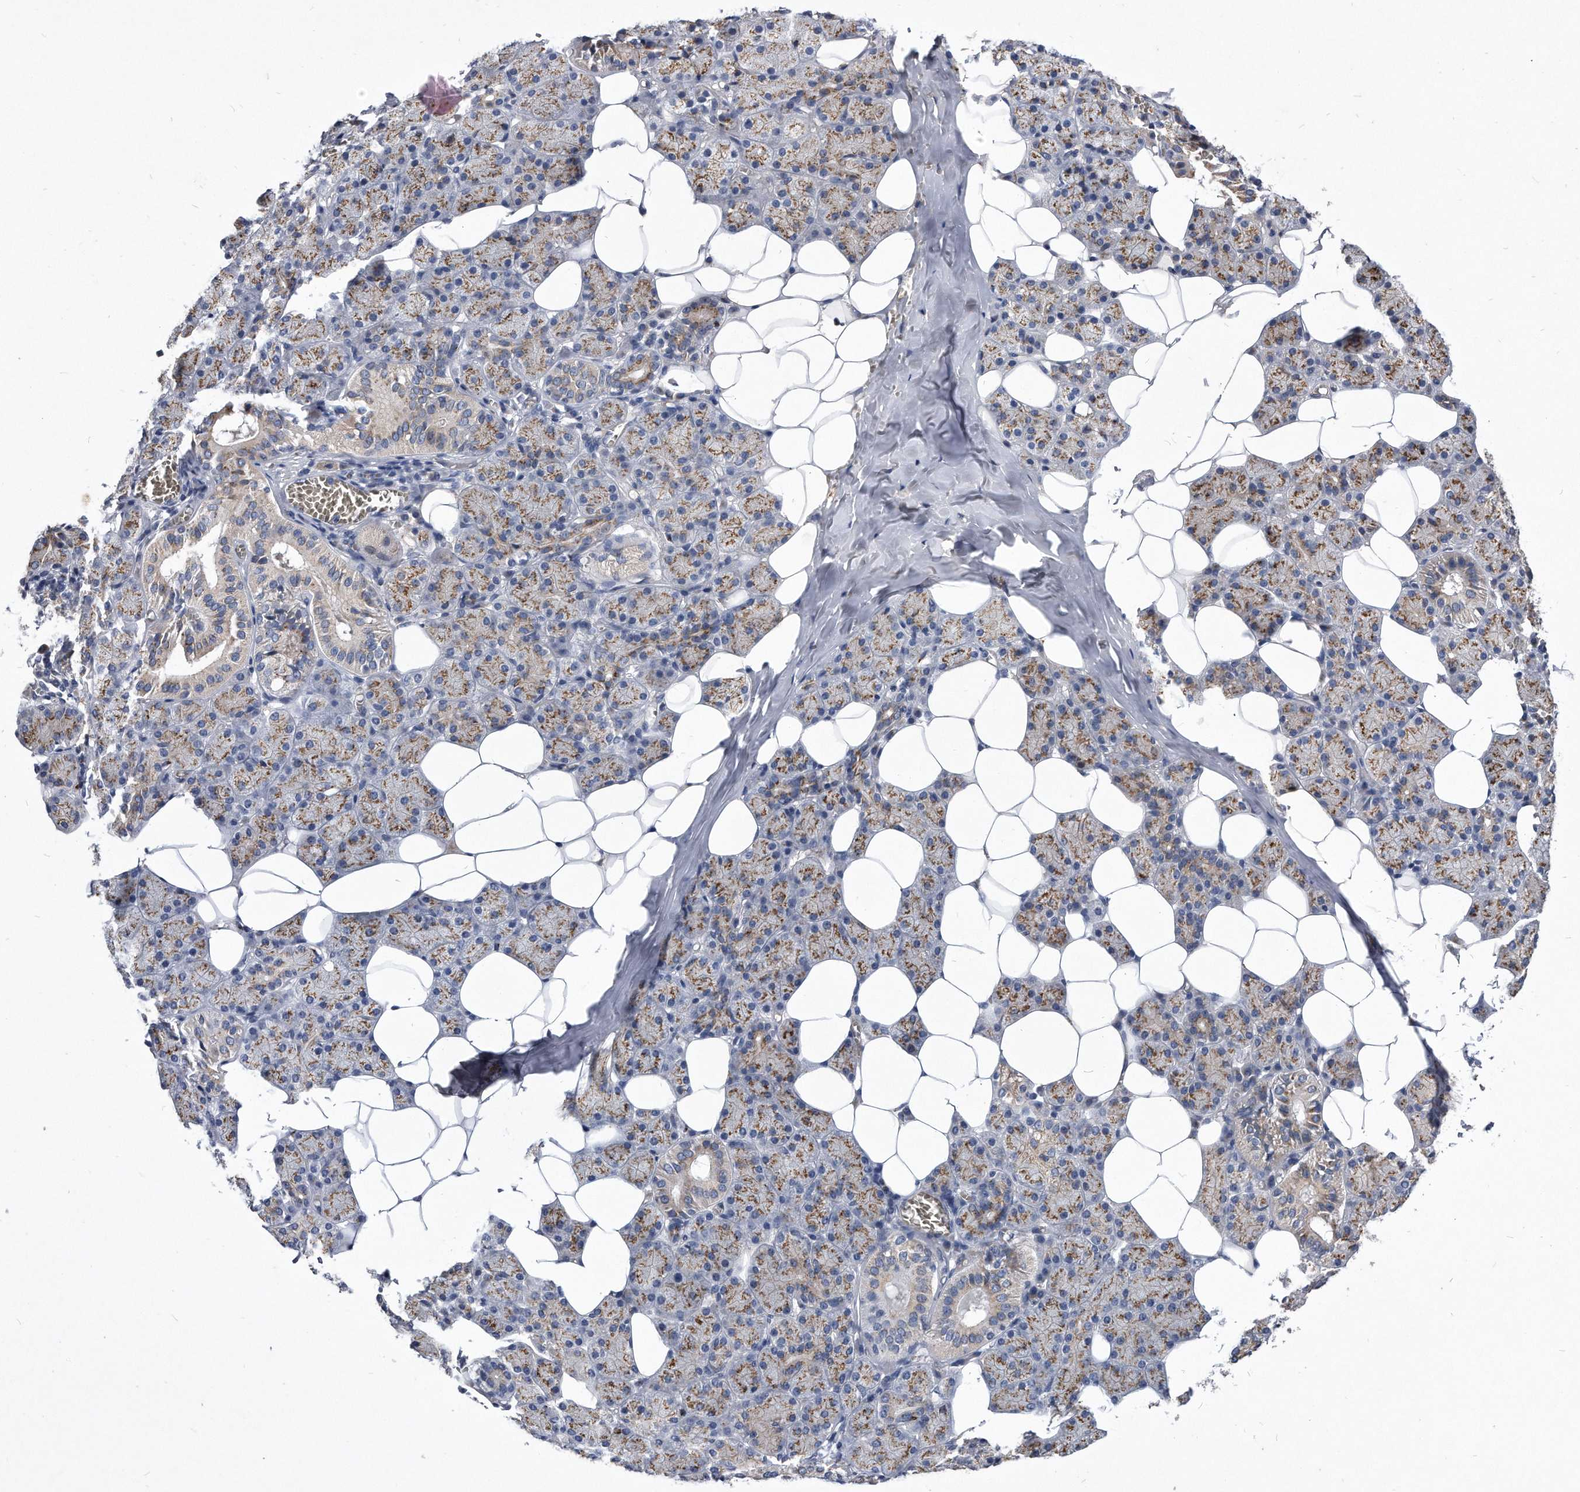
{"staining": {"intensity": "moderate", "quantity": ">75%", "location": "cytoplasmic/membranous"}, "tissue": "salivary gland", "cell_type": "Glandular cells", "image_type": "normal", "snomed": [{"axis": "morphology", "description": "Normal tissue, NOS"}, {"axis": "topography", "description": "Salivary gland"}], "caption": "Moderate cytoplasmic/membranous expression for a protein is identified in about >75% of glandular cells of benign salivary gland using immunohistochemistry (IHC).", "gene": "MGAT4A", "patient": {"sex": "female", "age": 33}}